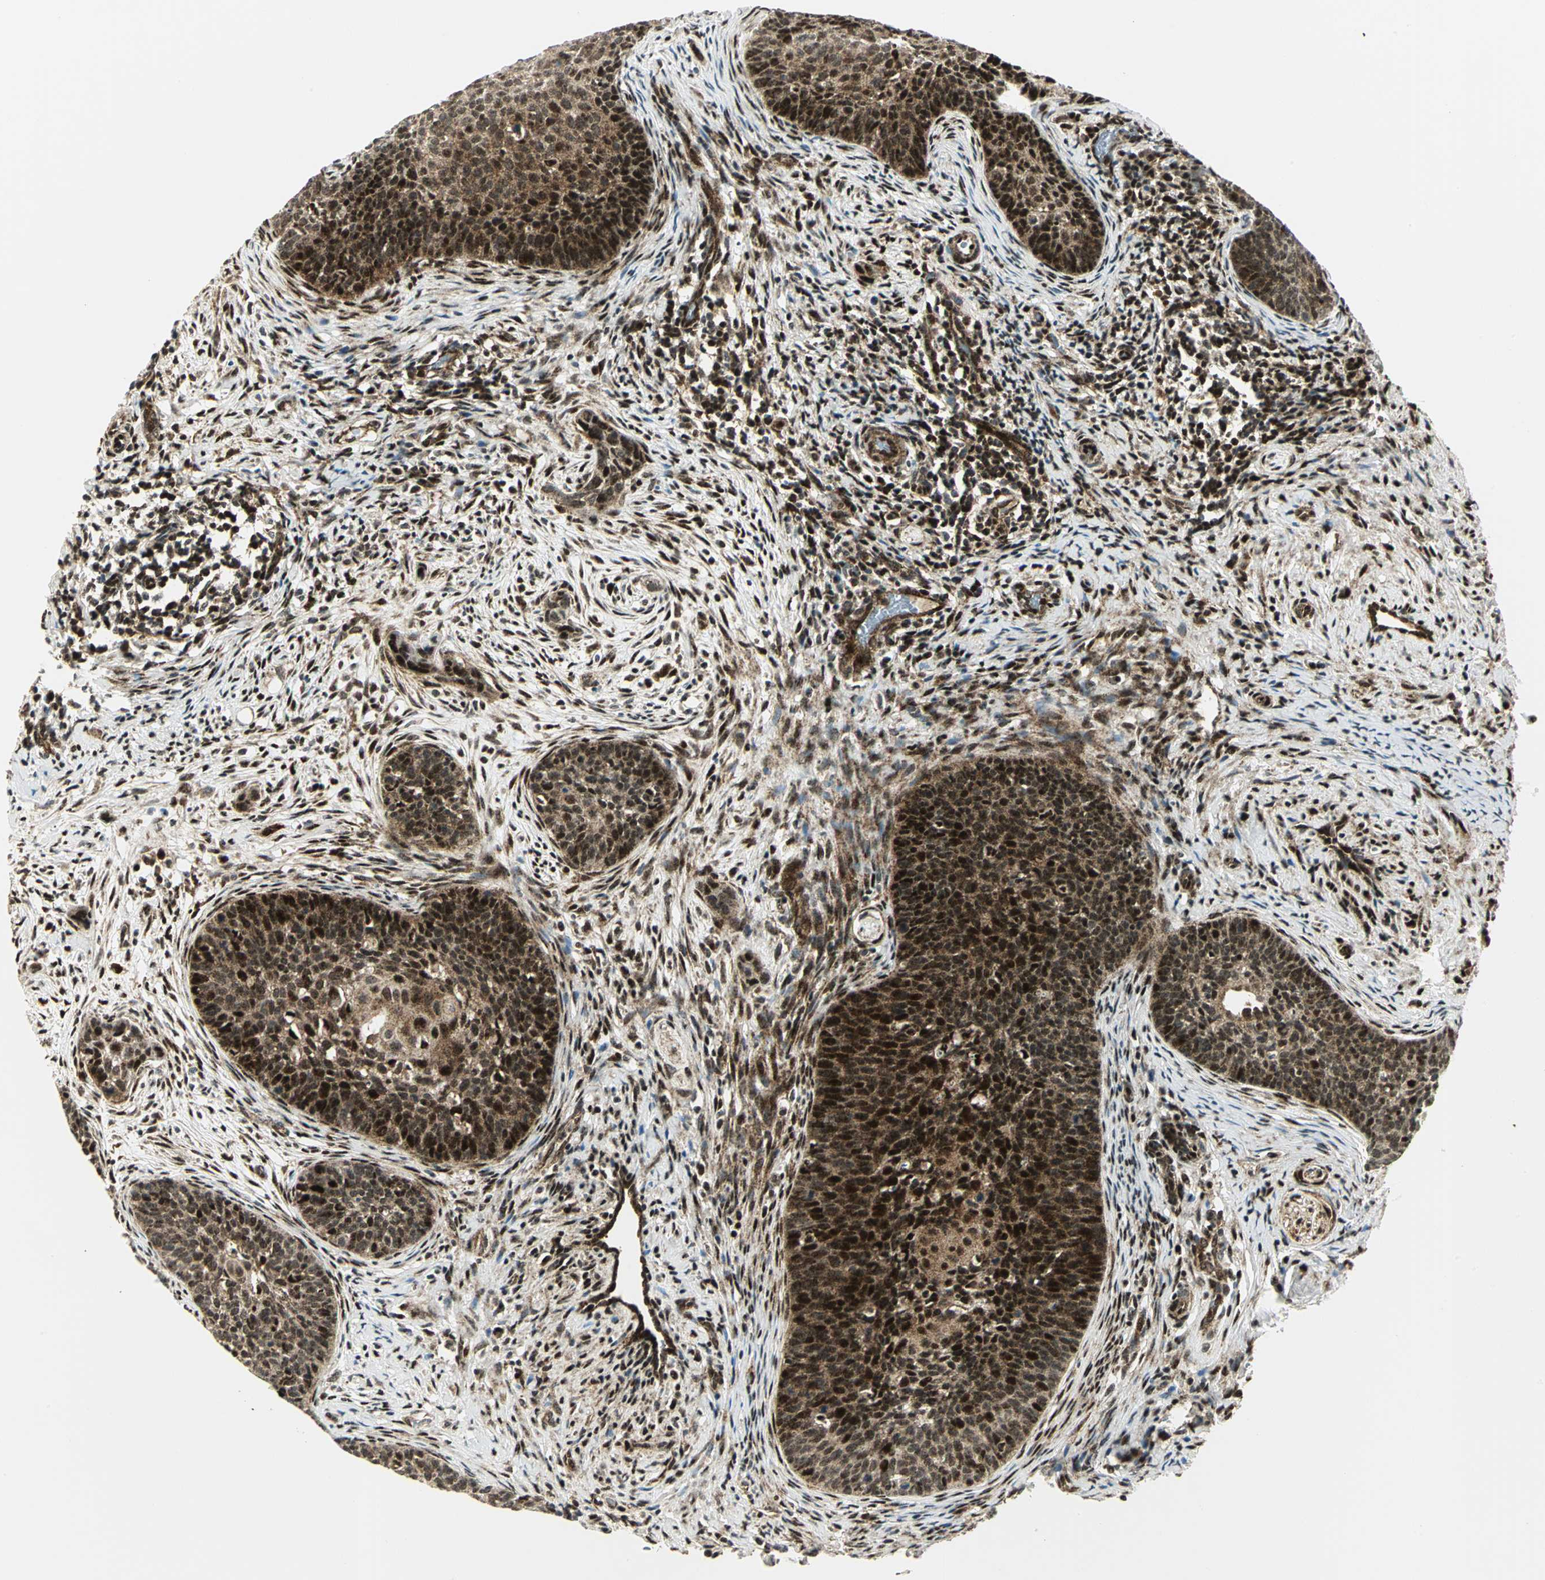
{"staining": {"intensity": "strong", "quantity": ">75%", "location": "cytoplasmic/membranous,nuclear"}, "tissue": "cervical cancer", "cell_type": "Tumor cells", "image_type": "cancer", "snomed": [{"axis": "morphology", "description": "Squamous cell carcinoma, NOS"}, {"axis": "topography", "description": "Cervix"}], "caption": "Brown immunohistochemical staining in human squamous cell carcinoma (cervical) displays strong cytoplasmic/membranous and nuclear staining in approximately >75% of tumor cells.", "gene": "COPS5", "patient": {"sex": "female", "age": 33}}